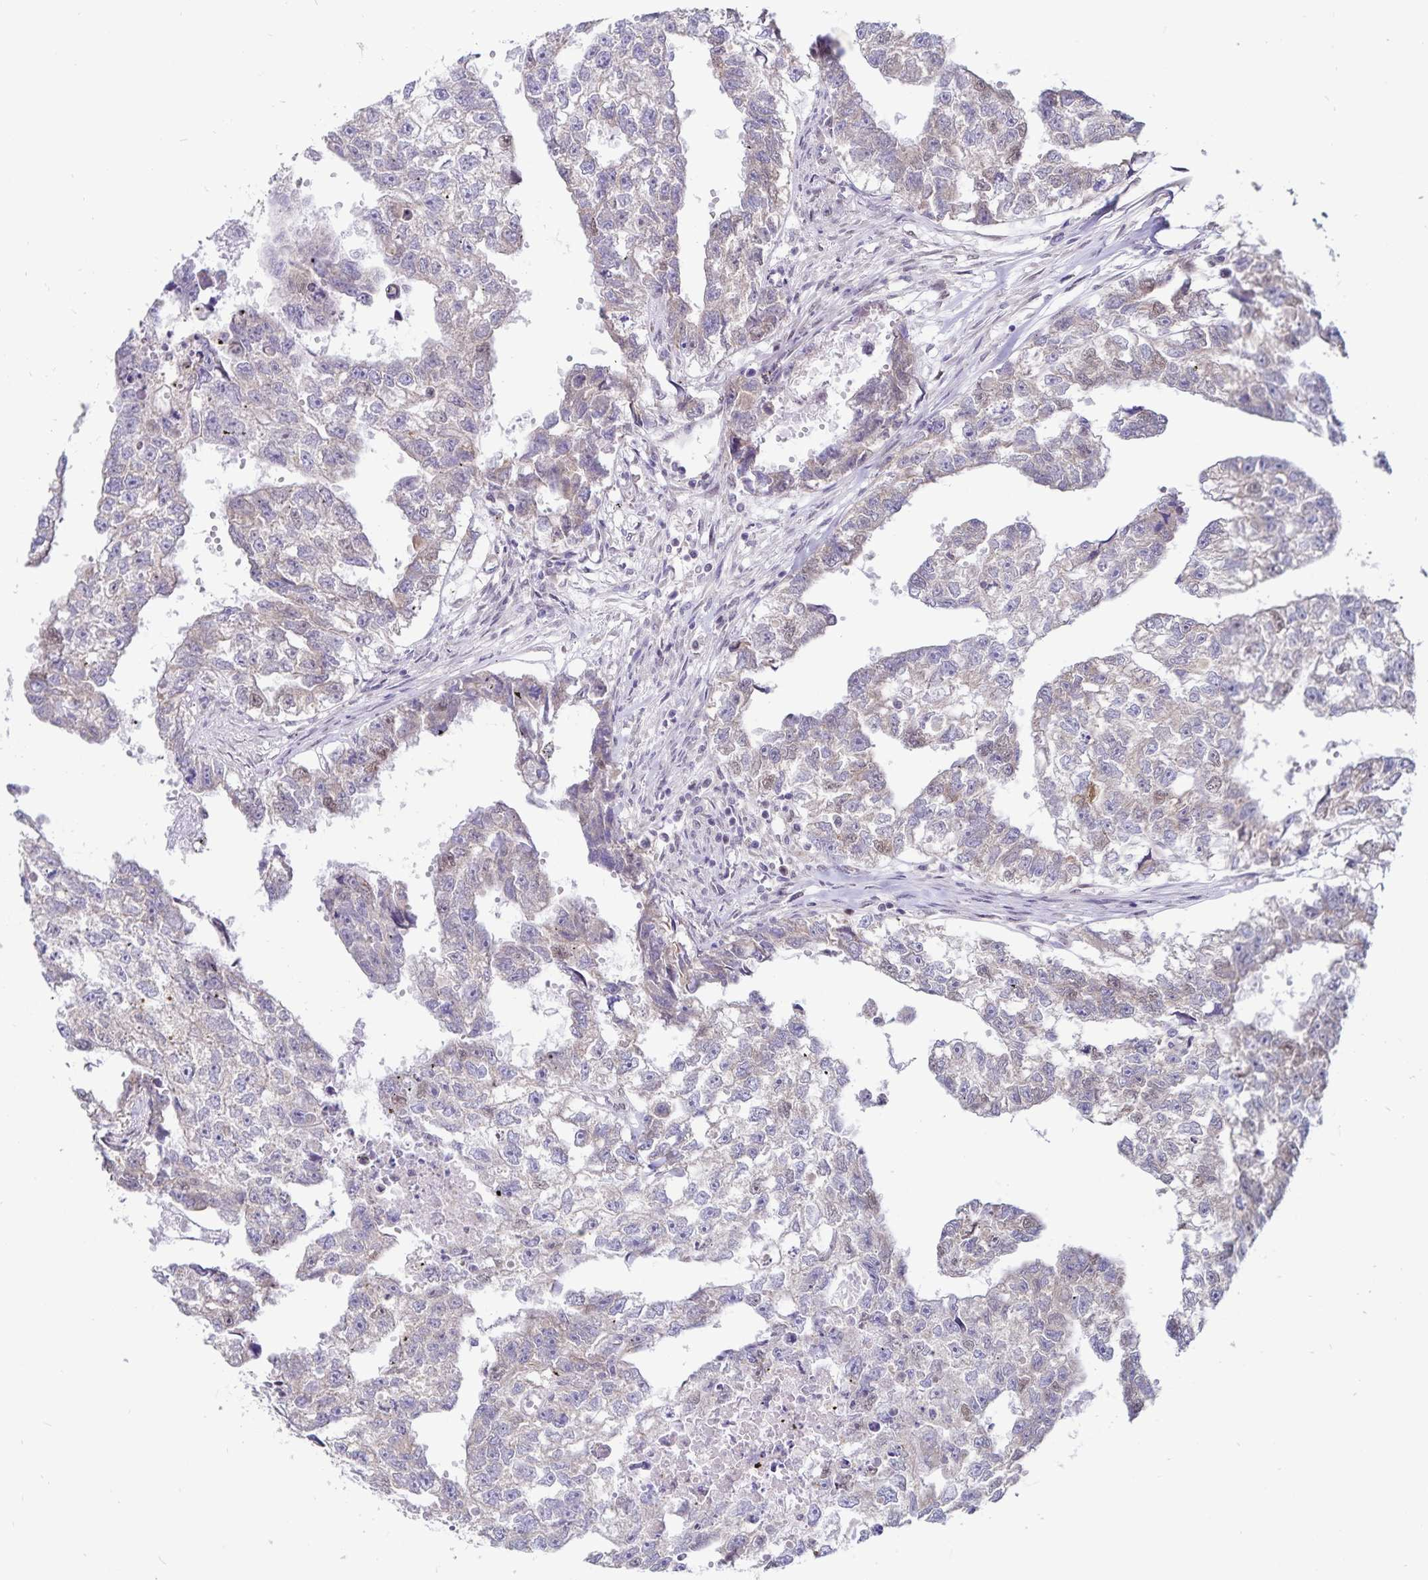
{"staining": {"intensity": "negative", "quantity": "none", "location": "none"}, "tissue": "testis cancer", "cell_type": "Tumor cells", "image_type": "cancer", "snomed": [{"axis": "morphology", "description": "Carcinoma, Embryonal, NOS"}, {"axis": "morphology", "description": "Teratoma, malignant, NOS"}, {"axis": "topography", "description": "Testis"}], "caption": "Immunohistochemical staining of malignant teratoma (testis) displays no significant staining in tumor cells.", "gene": "ATP2A2", "patient": {"sex": "male", "age": 44}}